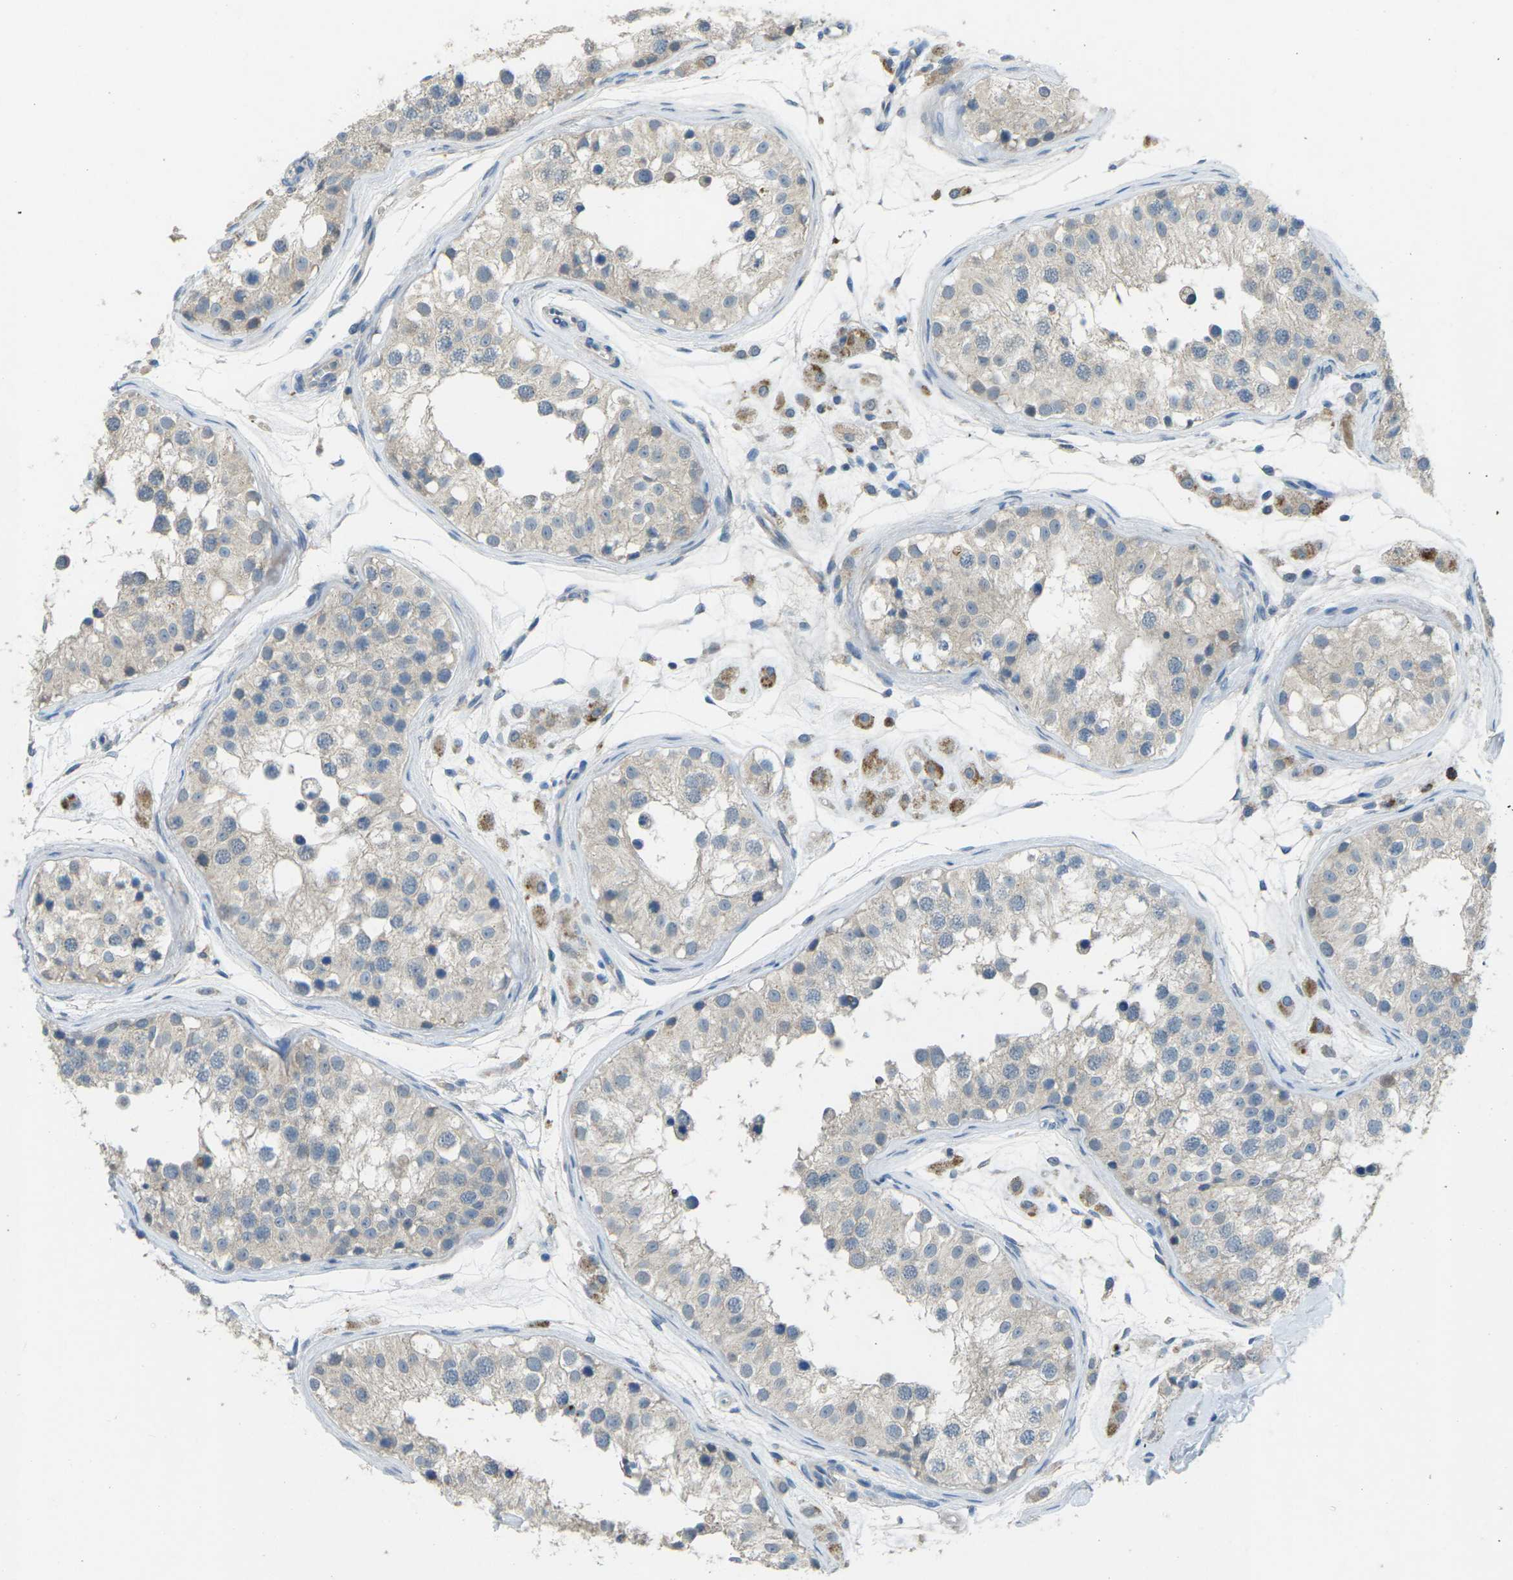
{"staining": {"intensity": "weak", "quantity": ">75%", "location": "cytoplasmic/membranous"}, "tissue": "testis", "cell_type": "Cells in seminiferous ducts", "image_type": "normal", "snomed": [{"axis": "morphology", "description": "Normal tissue, NOS"}, {"axis": "morphology", "description": "Adenocarcinoma, metastatic, NOS"}, {"axis": "topography", "description": "Testis"}], "caption": "This photomicrograph reveals immunohistochemistry (IHC) staining of normal human testis, with low weak cytoplasmic/membranous positivity in approximately >75% of cells in seminiferous ducts.", "gene": "CD19", "patient": {"sex": "male", "age": 26}}